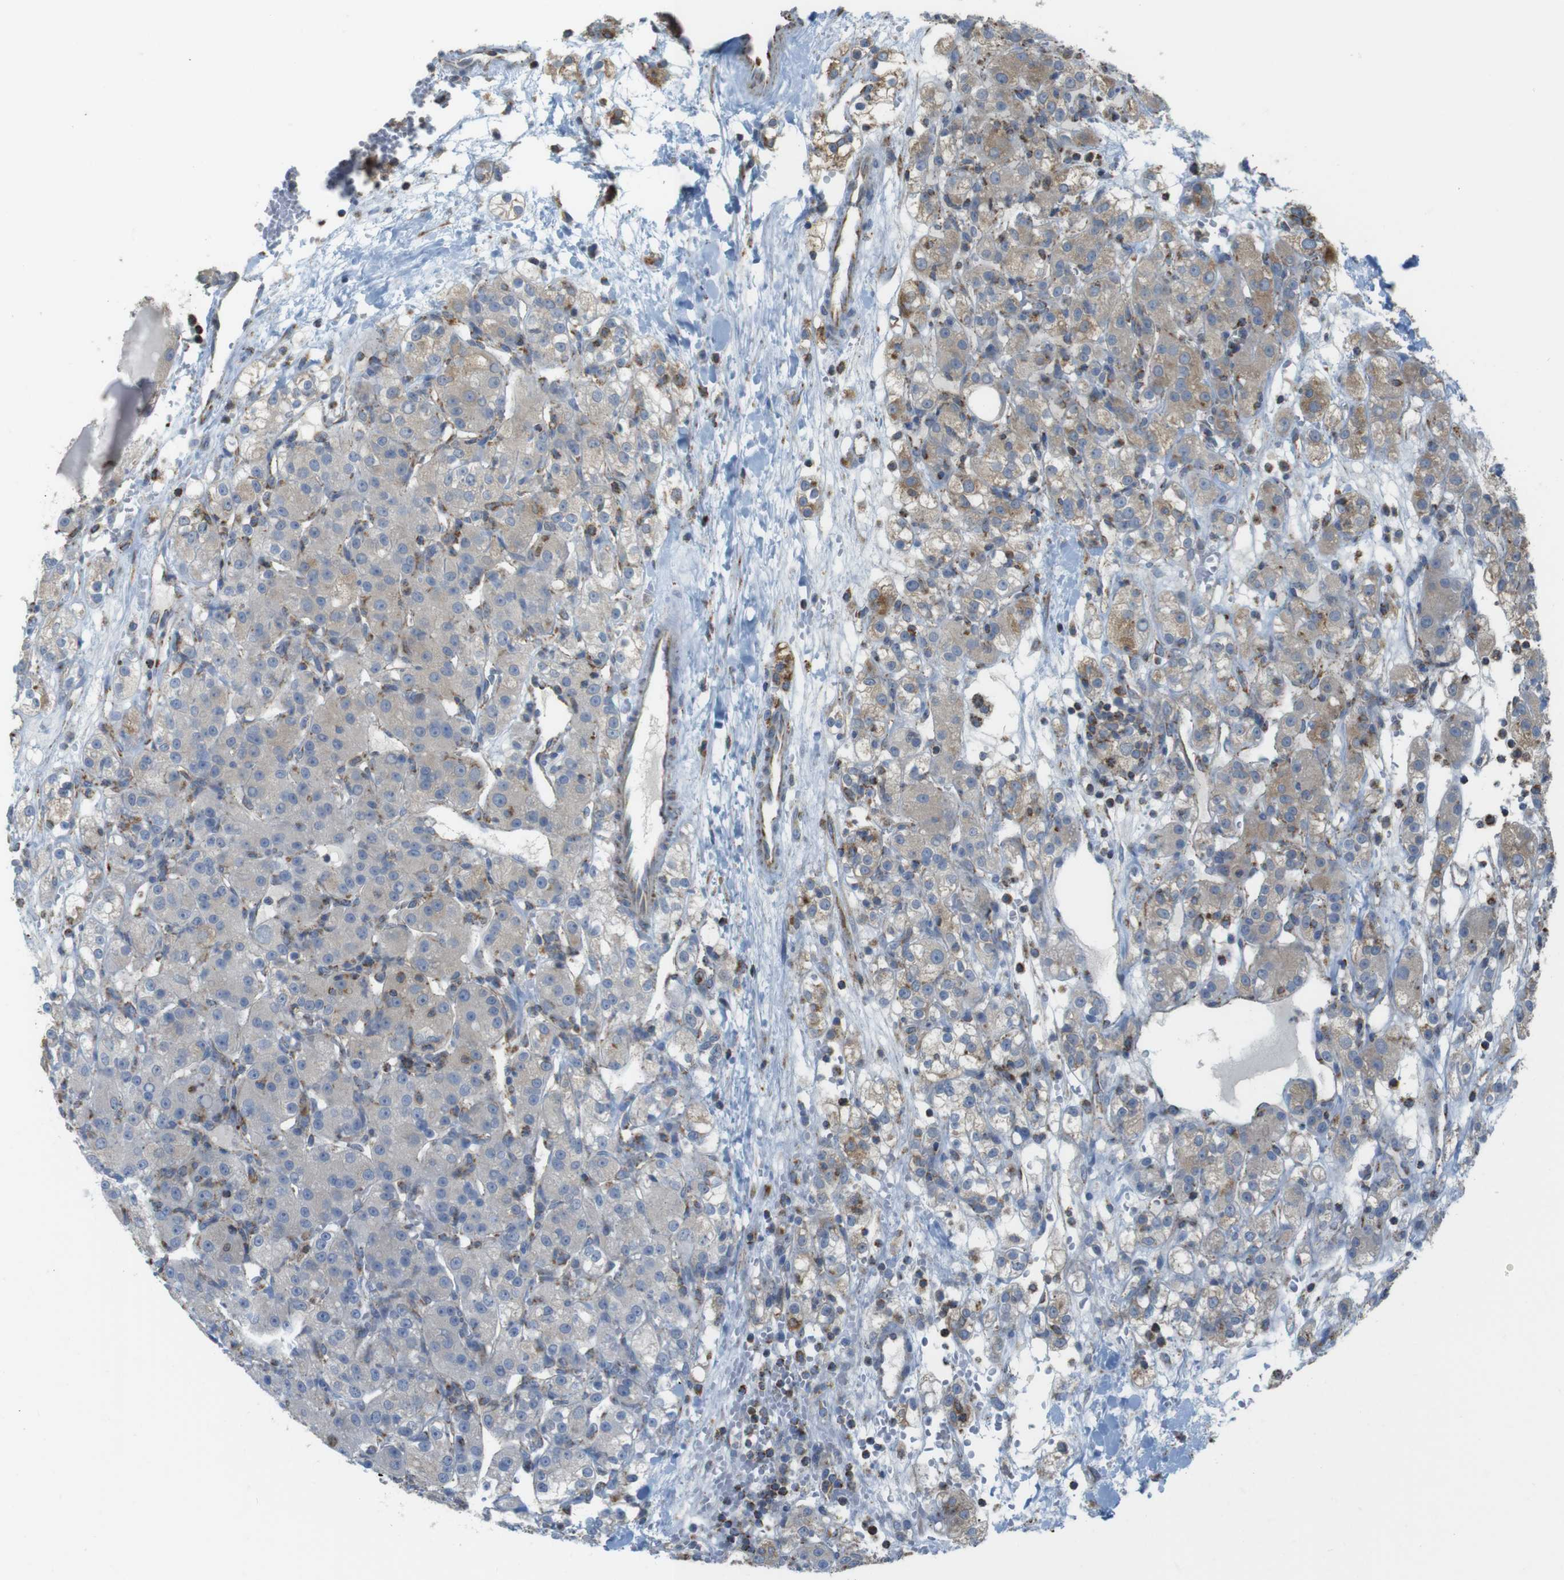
{"staining": {"intensity": "moderate", "quantity": "25%-75%", "location": "cytoplasmic/membranous"}, "tissue": "renal cancer", "cell_type": "Tumor cells", "image_type": "cancer", "snomed": [{"axis": "morphology", "description": "Normal tissue, NOS"}, {"axis": "morphology", "description": "Adenocarcinoma, NOS"}, {"axis": "topography", "description": "Kidney"}], "caption": "IHC histopathology image of renal cancer (adenocarcinoma) stained for a protein (brown), which reveals medium levels of moderate cytoplasmic/membranous positivity in about 25%-75% of tumor cells.", "gene": "GRIK2", "patient": {"sex": "male", "age": 61}}